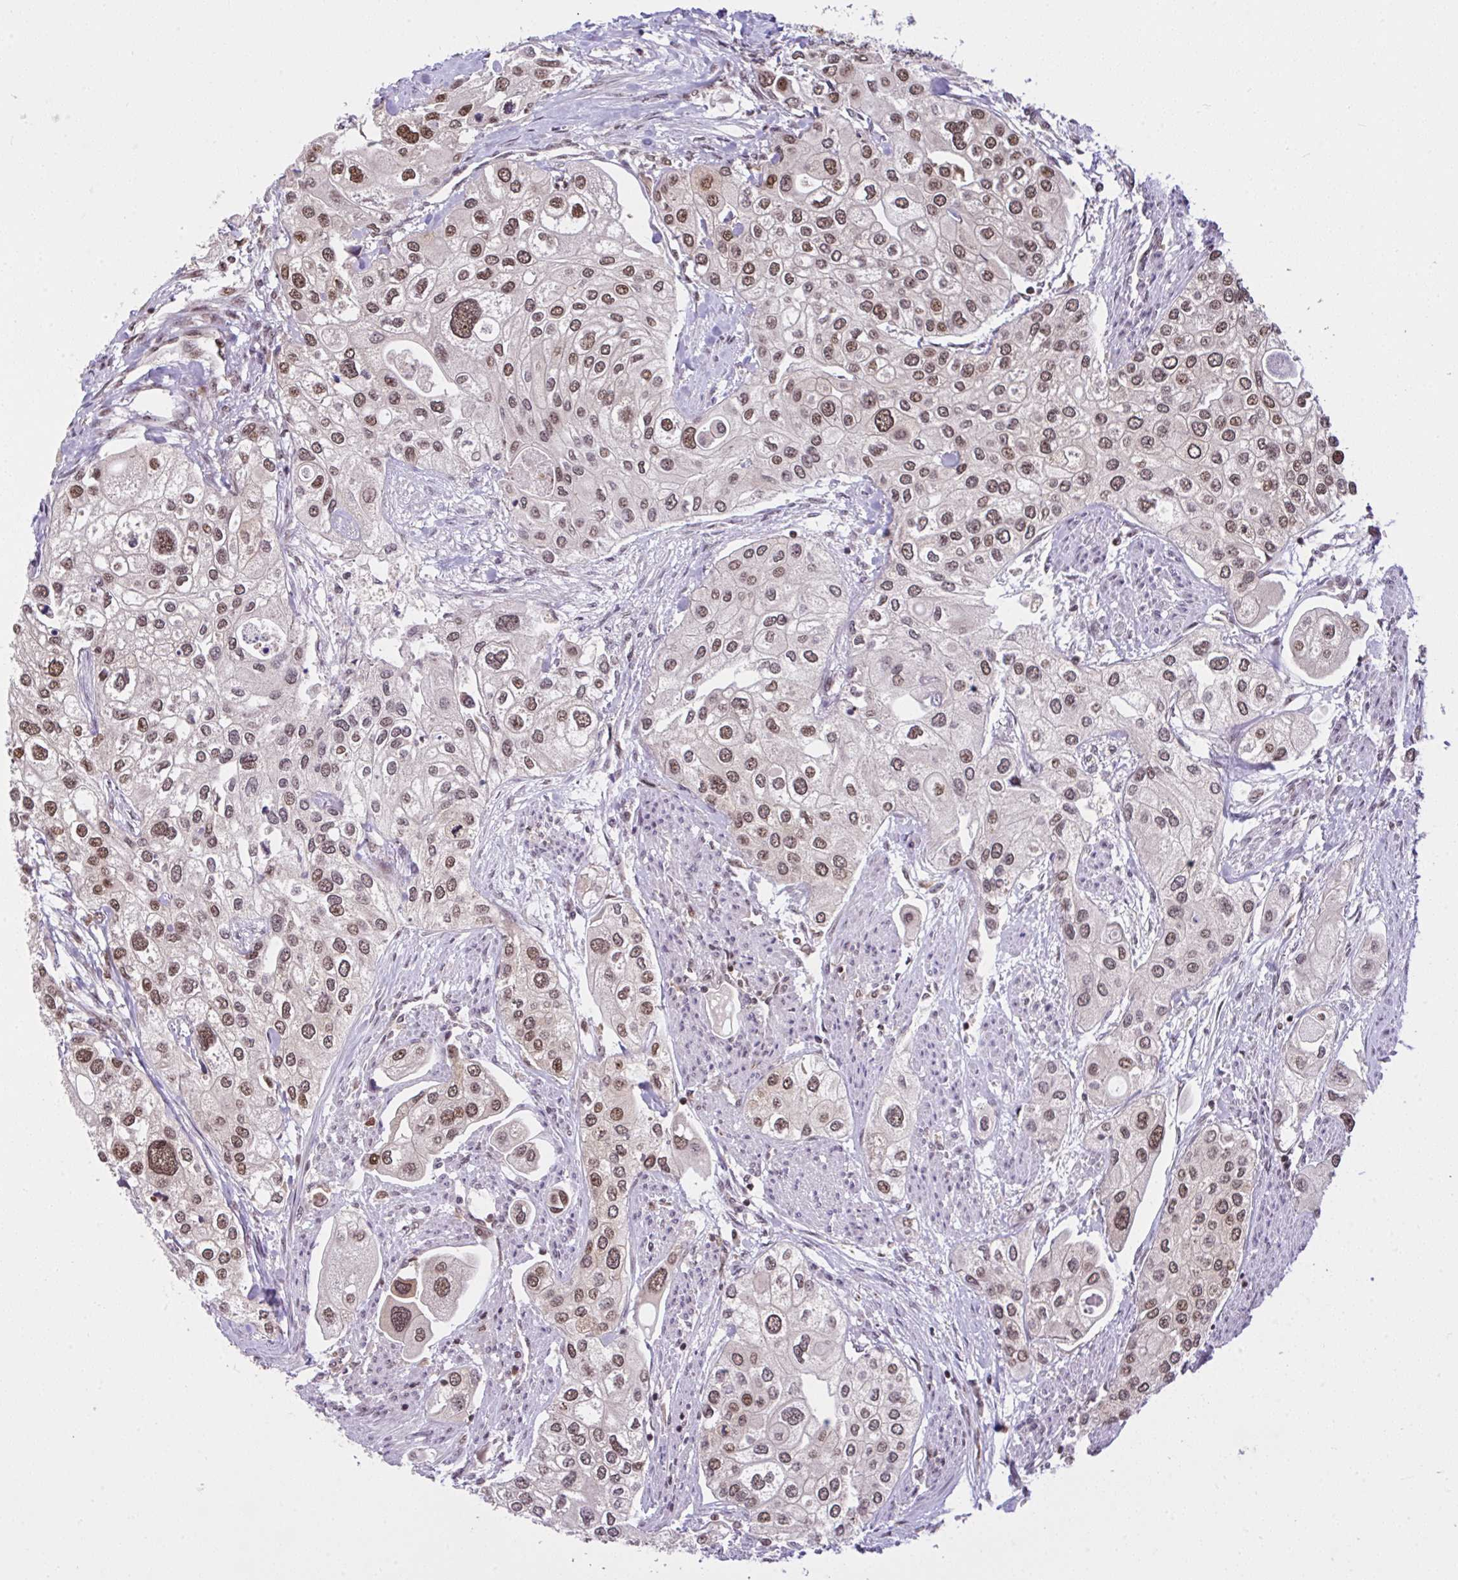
{"staining": {"intensity": "weak", "quantity": ">75%", "location": "nuclear"}, "tissue": "urothelial cancer", "cell_type": "Tumor cells", "image_type": "cancer", "snomed": [{"axis": "morphology", "description": "Urothelial carcinoma, High grade"}, {"axis": "topography", "description": "Urinary bladder"}], "caption": "The micrograph shows immunohistochemical staining of high-grade urothelial carcinoma. There is weak nuclear positivity is seen in approximately >75% of tumor cells. Using DAB (brown) and hematoxylin (blue) stains, captured at high magnification using brightfield microscopy.", "gene": "CCDC12", "patient": {"sex": "male", "age": 64}}